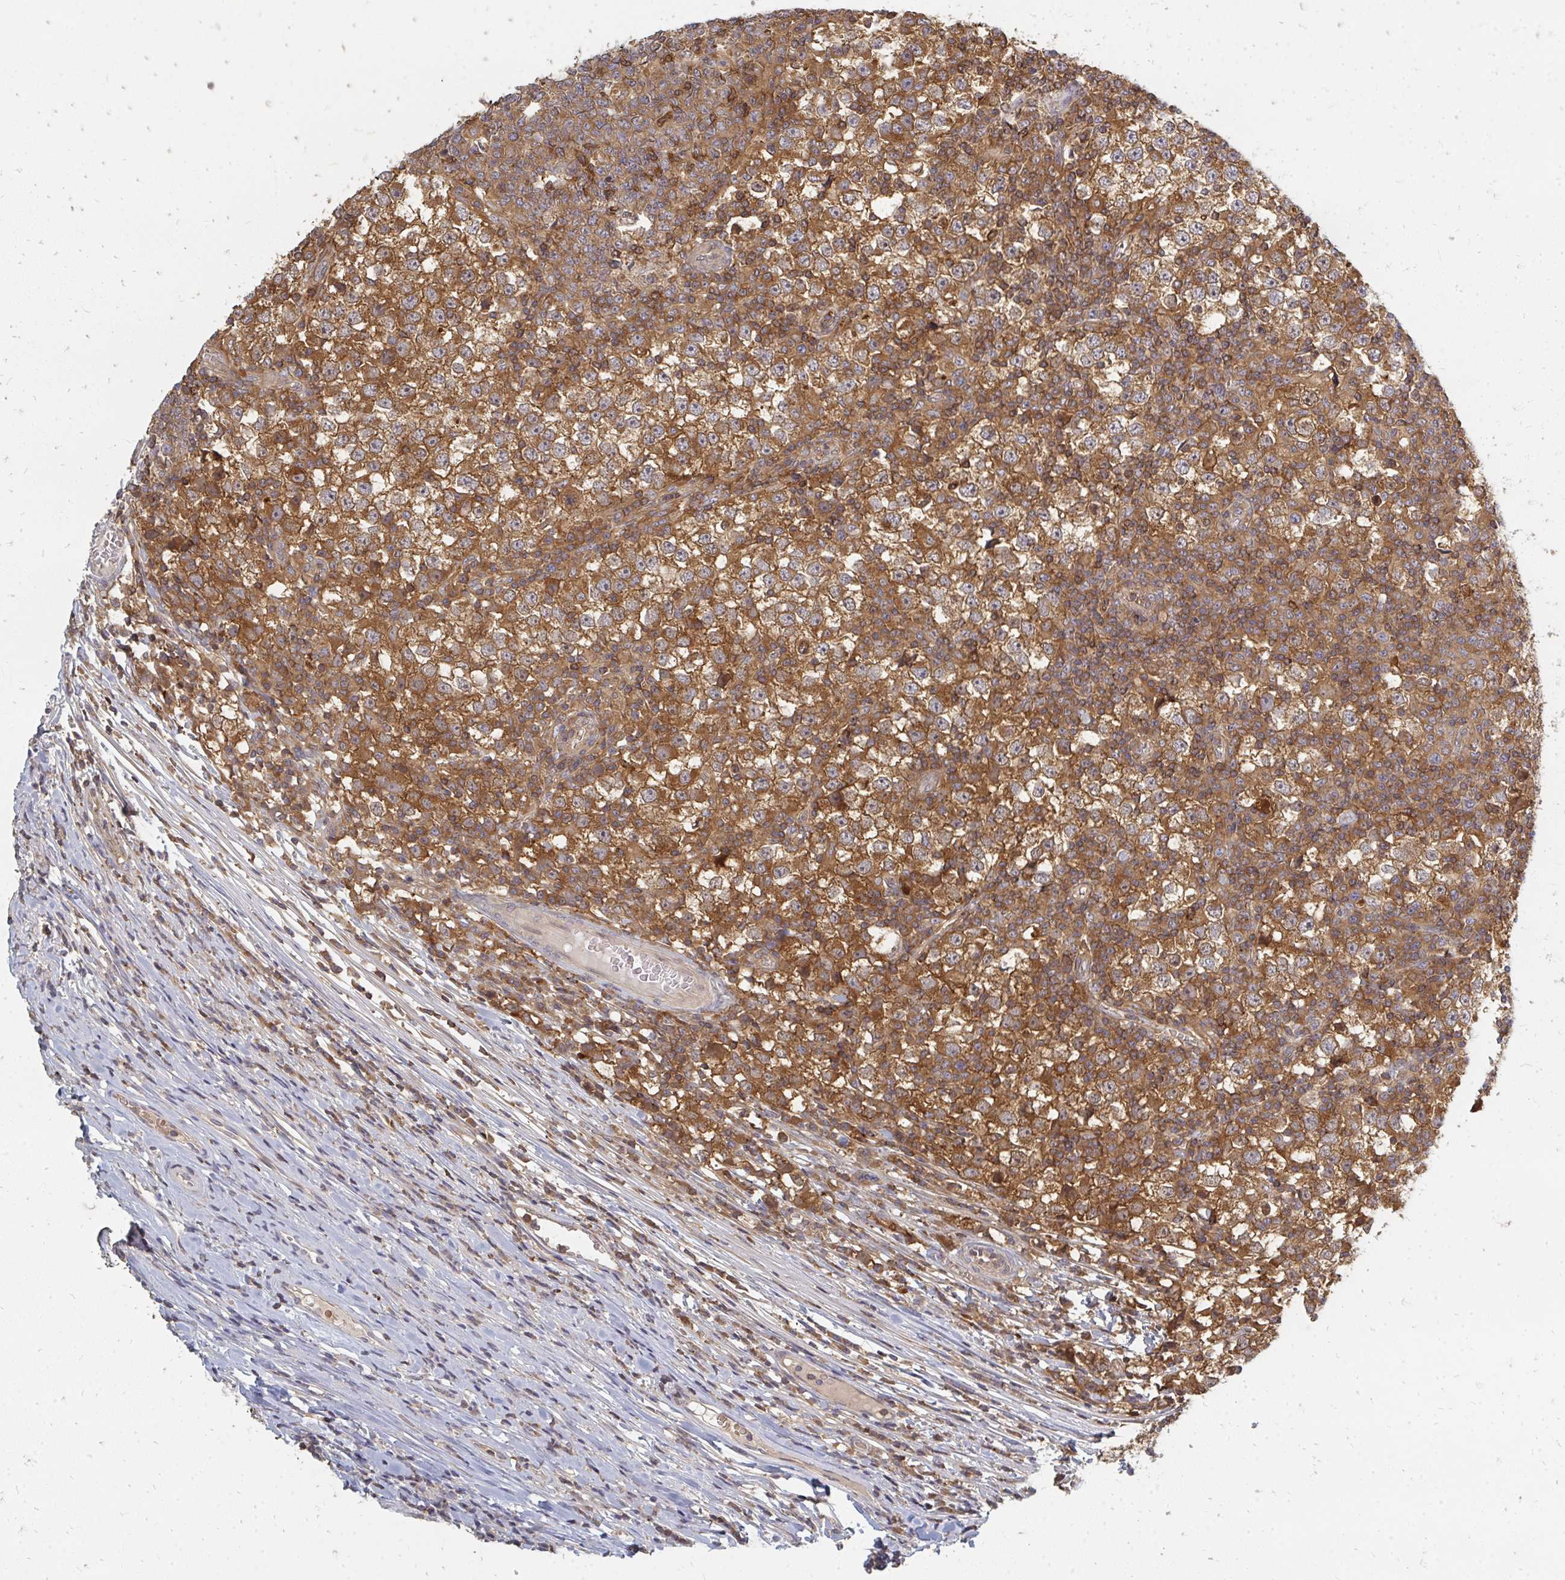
{"staining": {"intensity": "moderate", "quantity": ">75%", "location": "cytoplasmic/membranous"}, "tissue": "testis cancer", "cell_type": "Tumor cells", "image_type": "cancer", "snomed": [{"axis": "morphology", "description": "Seminoma, NOS"}, {"axis": "topography", "description": "Testis"}], "caption": "Seminoma (testis) stained with a brown dye exhibits moderate cytoplasmic/membranous positive positivity in about >75% of tumor cells.", "gene": "ZNF285", "patient": {"sex": "male", "age": 65}}